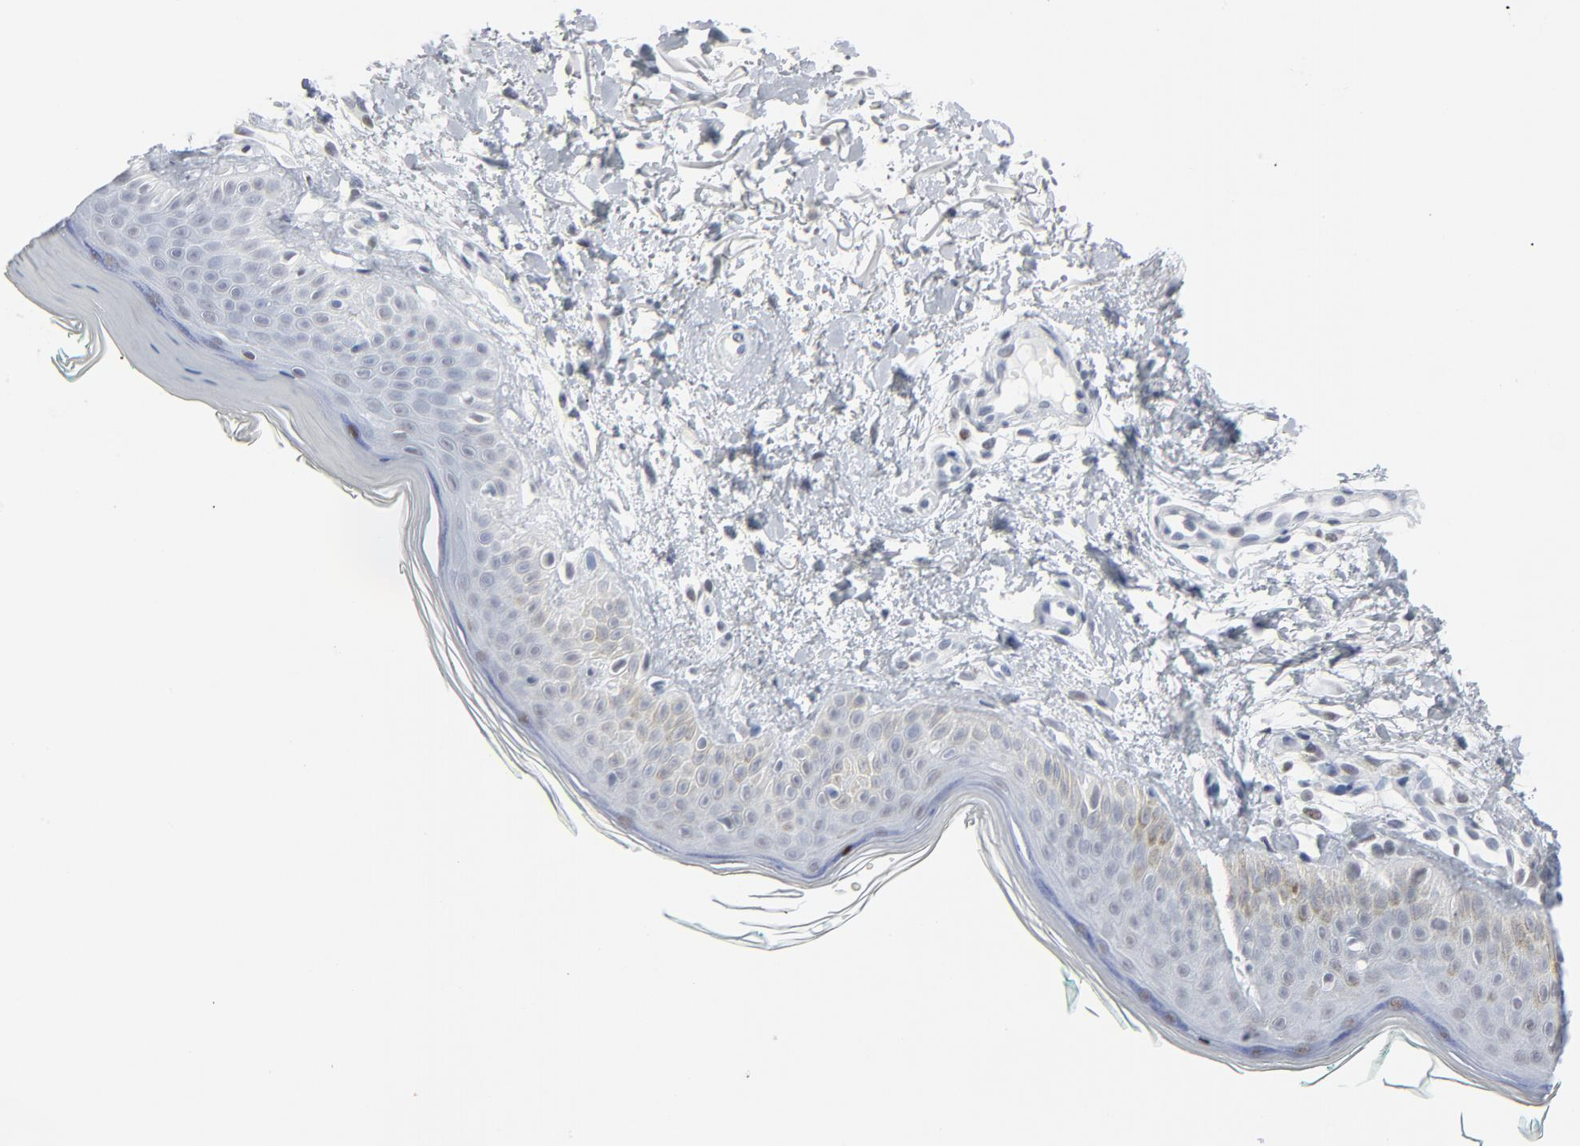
{"staining": {"intensity": "negative", "quantity": "none", "location": "none"}, "tissue": "skin", "cell_type": "Fibroblasts", "image_type": "normal", "snomed": [{"axis": "morphology", "description": "Normal tissue, NOS"}, {"axis": "topography", "description": "Skin"}], "caption": "This is an IHC histopathology image of benign skin. There is no staining in fibroblasts.", "gene": "SIRT1", "patient": {"sex": "male", "age": 71}}